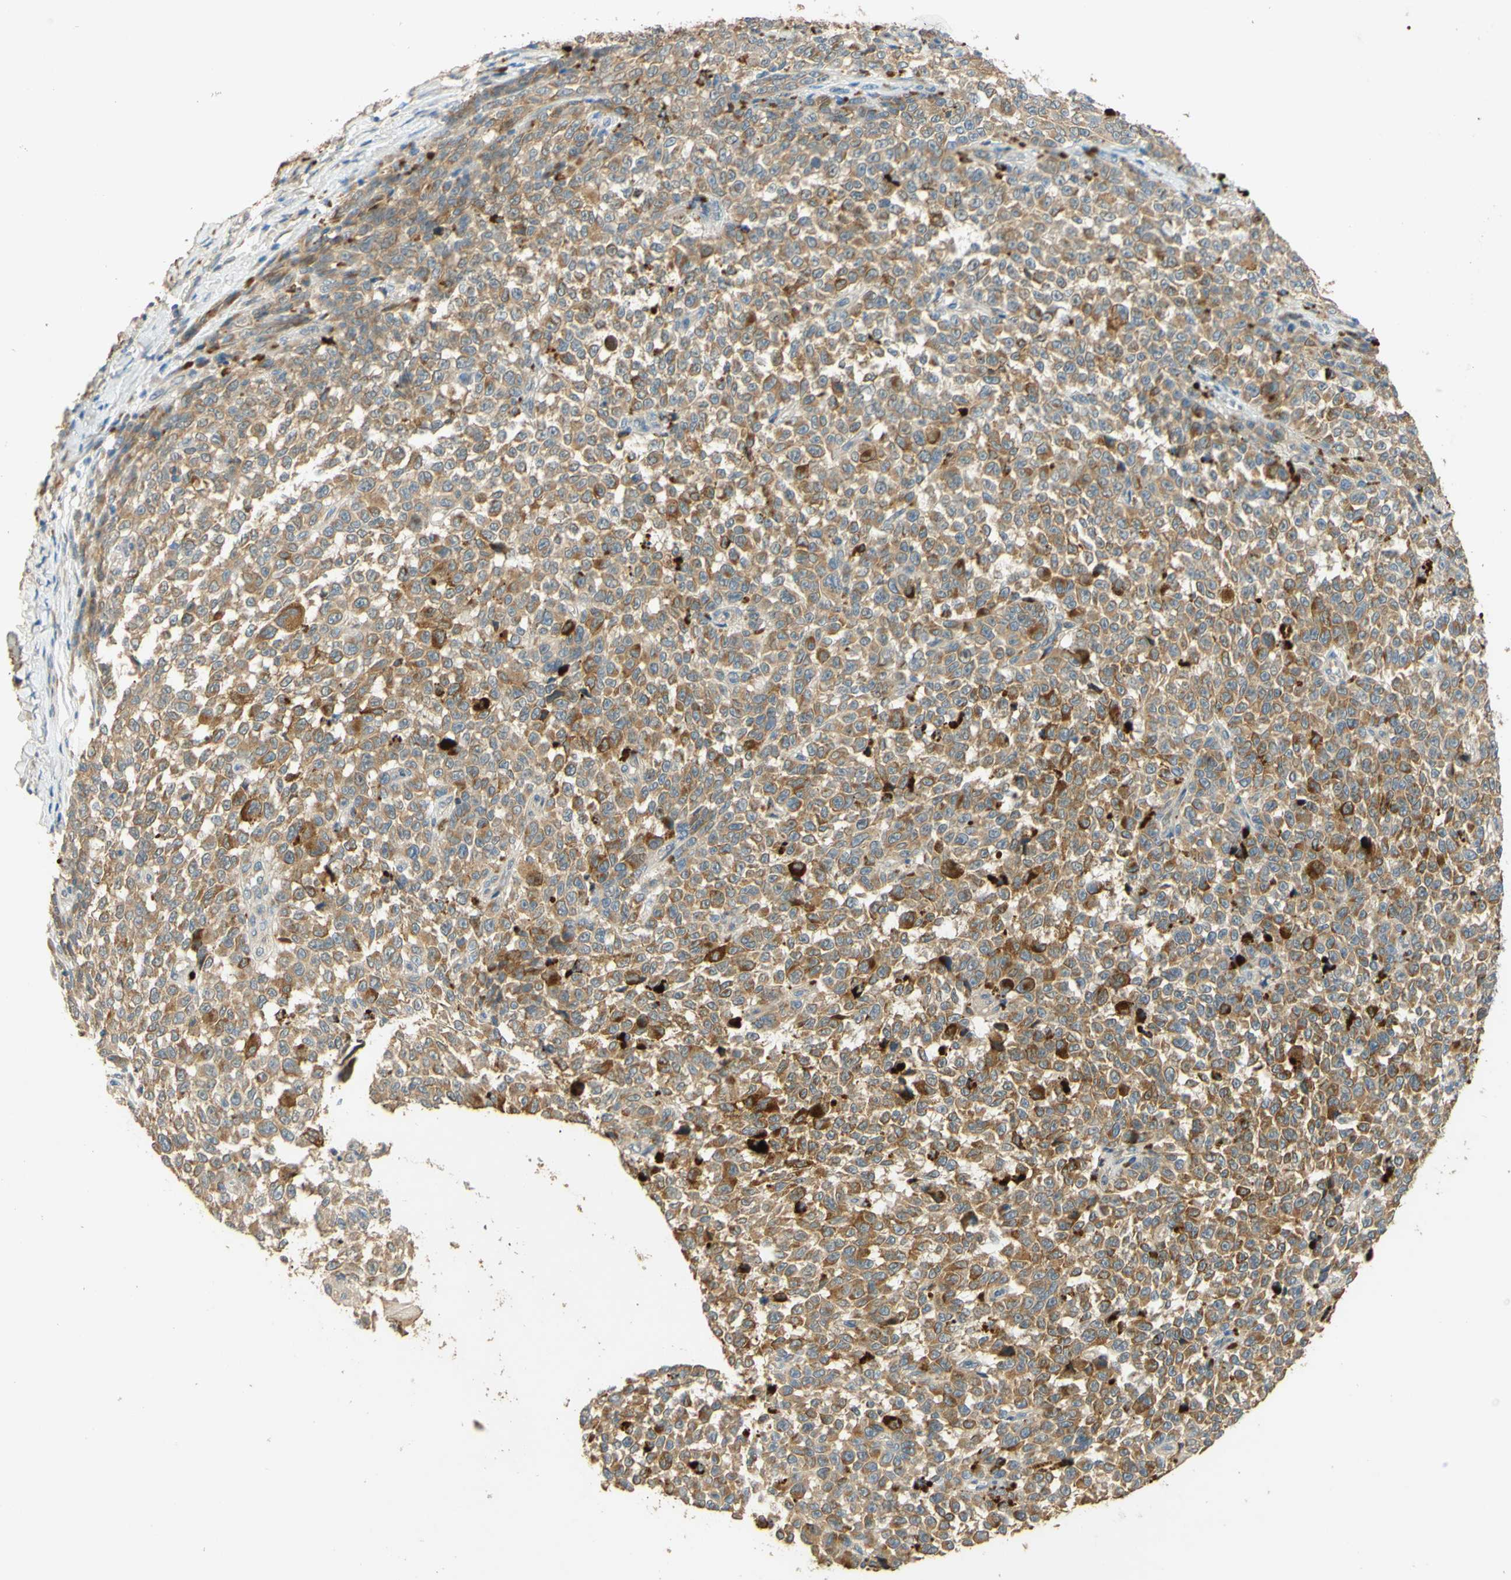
{"staining": {"intensity": "moderate", "quantity": ">75%", "location": "cytoplasmic/membranous"}, "tissue": "melanoma", "cell_type": "Tumor cells", "image_type": "cancer", "snomed": [{"axis": "morphology", "description": "Malignant melanoma, NOS"}, {"axis": "topography", "description": "Skin"}], "caption": "This histopathology image shows immunohistochemistry staining of melanoma, with medium moderate cytoplasmic/membranous staining in about >75% of tumor cells.", "gene": "ENTREP2", "patient": {"sex": "female", "age": 82}}